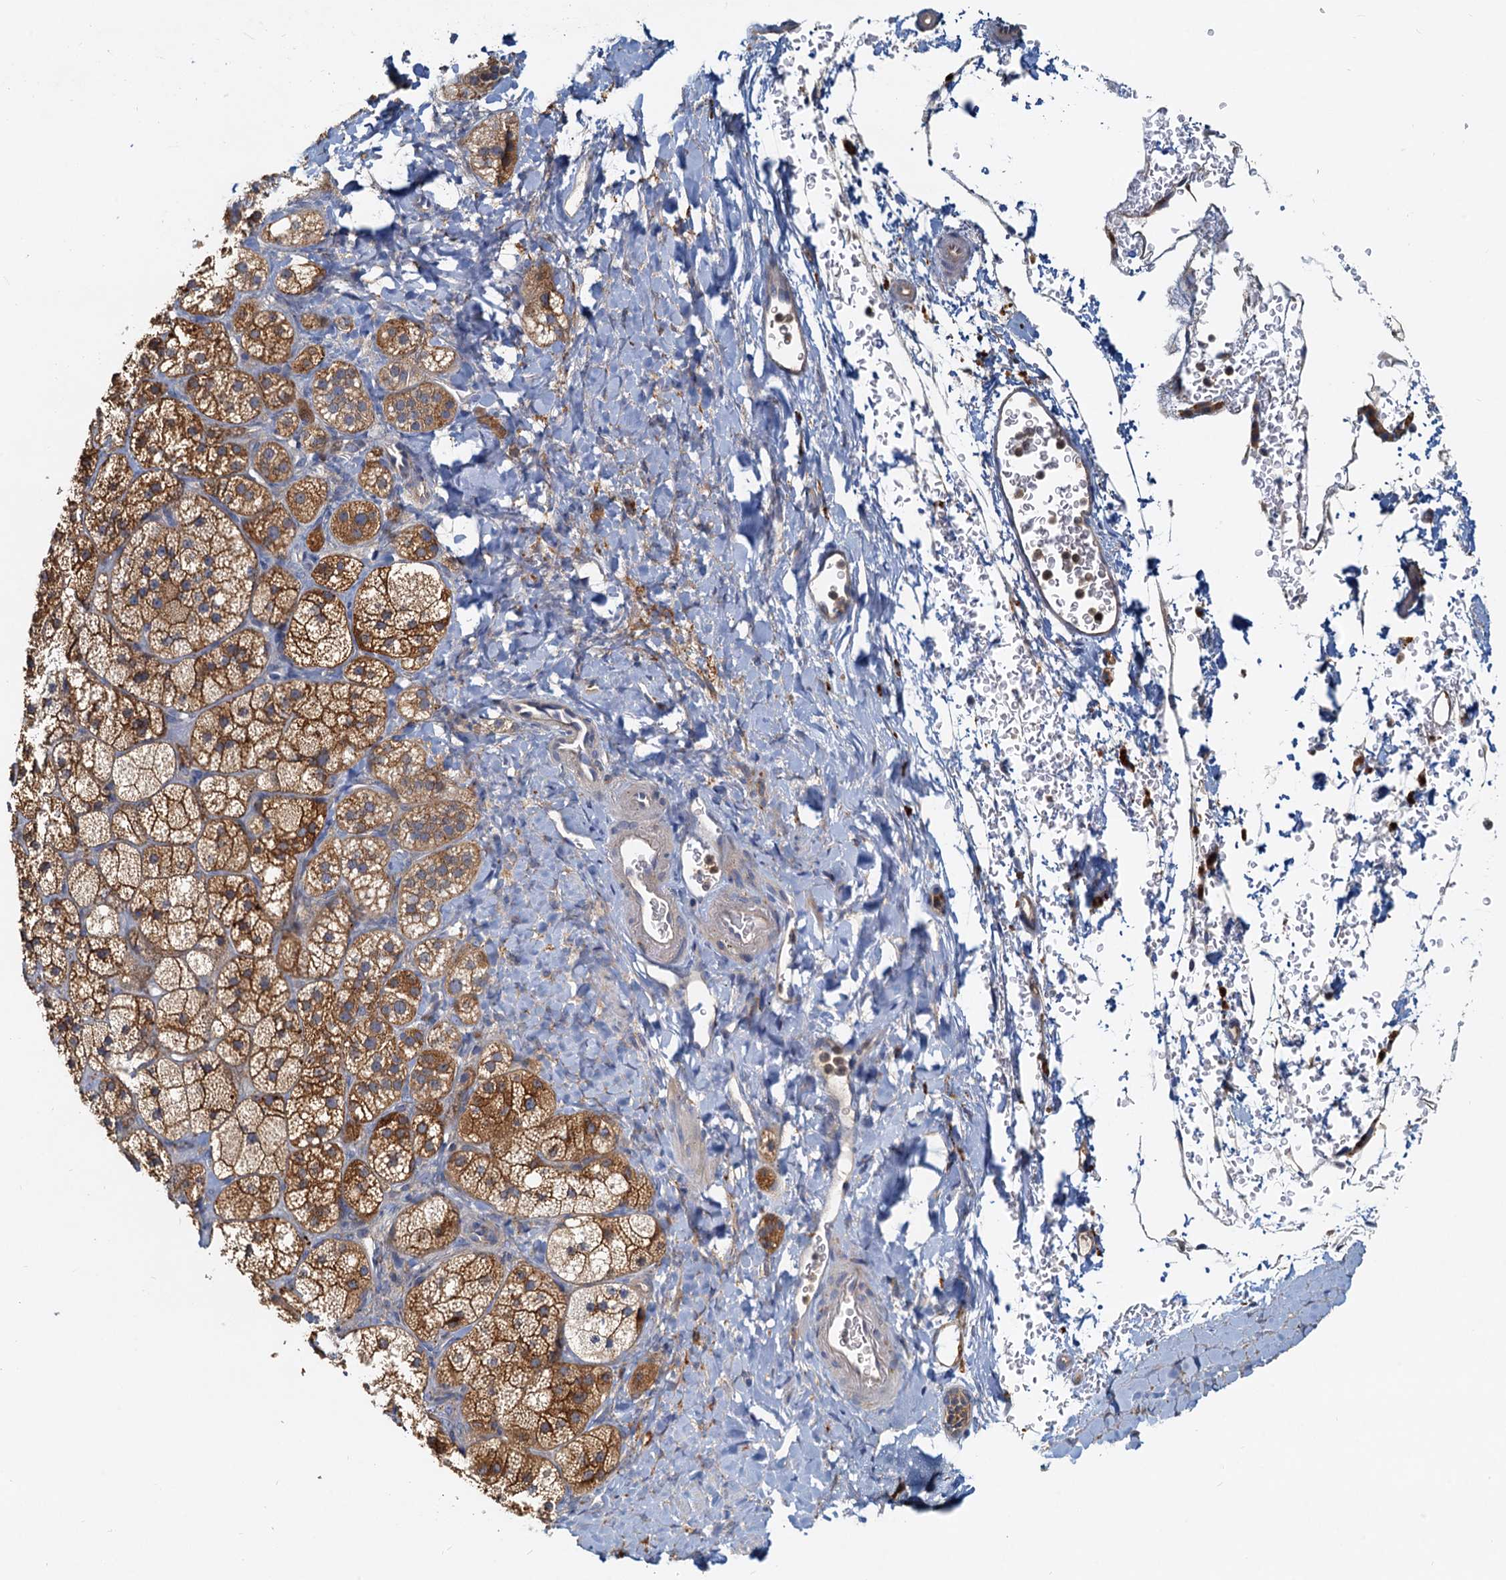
{"staining": {"intensity": "moderate", "quantity": ">75%", "location": "cytoplasmic/membranous"}, "tissue": "adrenal gland", "cell_type": "Glandular cells", "image_type": "normal", "snomed": [{"axis": "morphology", "description": "Normal tissue, NOS"}, {"axis": "topography", "description": "Adrenal gland"}], "caption": "Unremarkable adrenal gland exhibits moderate cytoplasmic/membranous expression in approximately >75% of glandular cells.", "gene": "TOLLIP", "patient": {"sex": "male", "age": 61}}